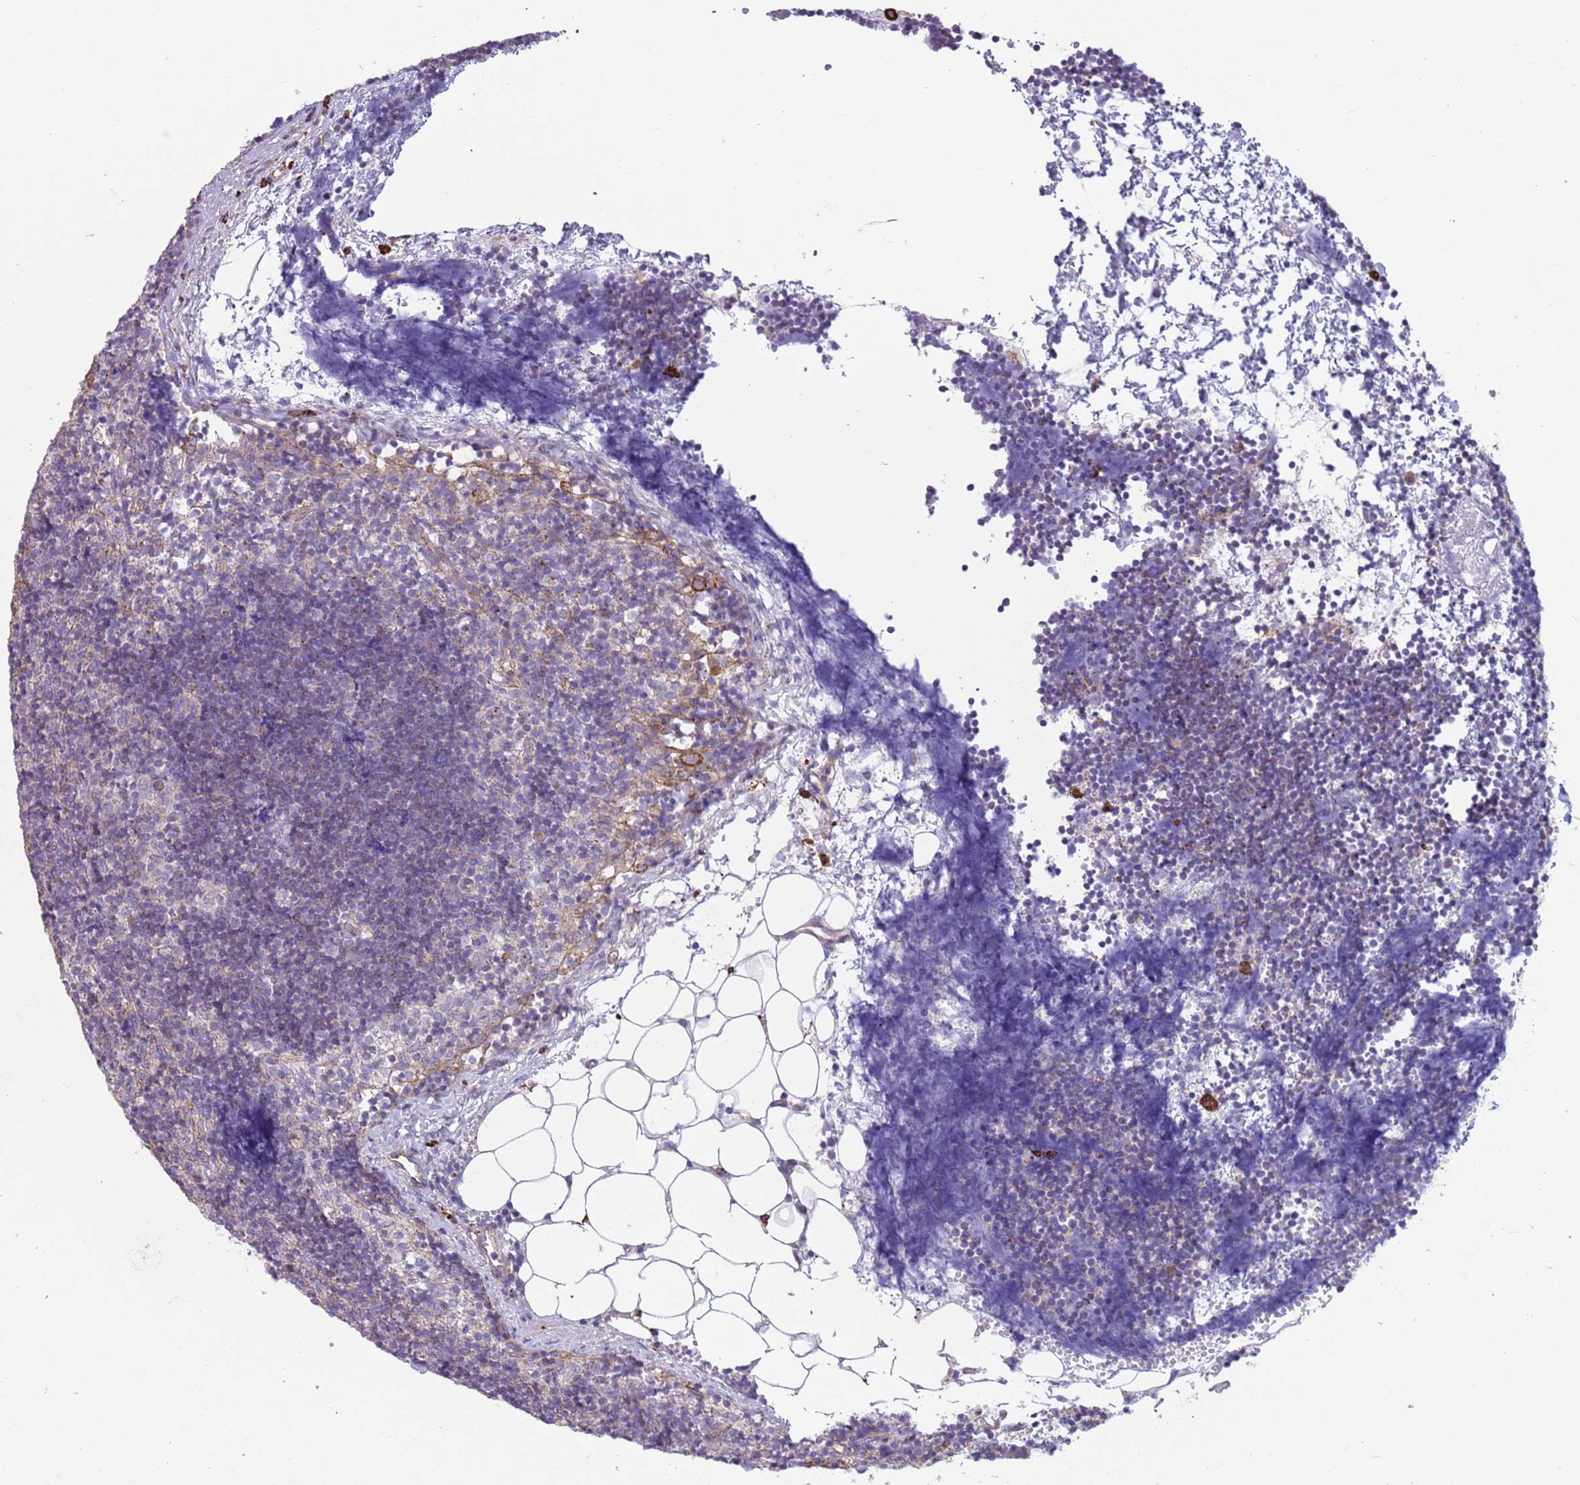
{"staining": {"intensity": "negative", "quantity": "none", "location": "none"}, "tissue": "lymph node", "cell_type": "Germinal center cells", "image_type": "normal", "snomed": [{"axis": "morphology", "description": "Normal tissue, NOS"}, {"axis": "topography", "description": "Lymph node"}], "caption": "Immunohistochemistry (IHC) of benign human lymph node shows no expression in germinal center cells.", "gene": "SNX6", "patient": {"sex": "female", "age": 30}}